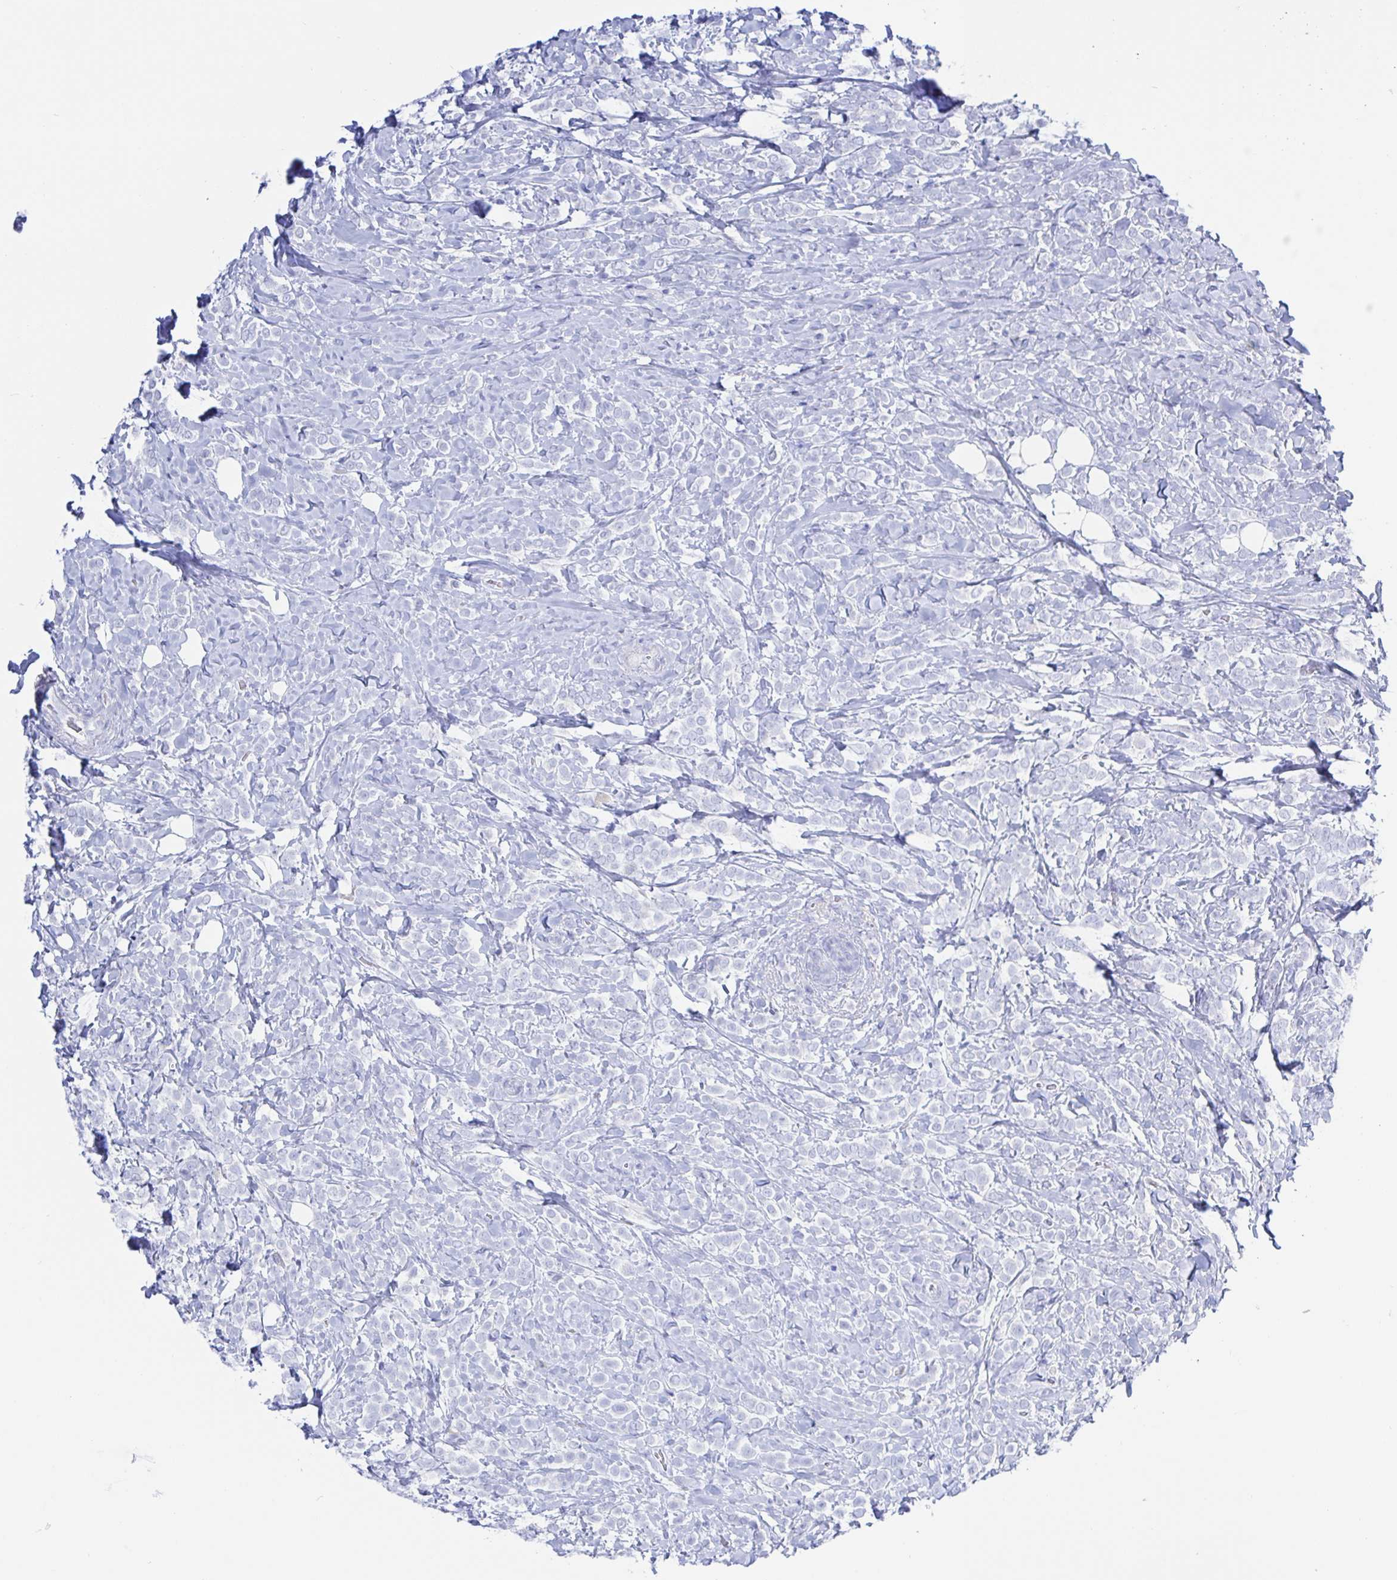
{"staining": {"intensity": "negative", "quantity": "none", "location": "none"}, "tissue": "breast cancer", "cell_type": "Tumor cells", "image_type": "cancer", "snomed": [{"axis": "morphology", "description": "Lobular carcinoma"}, {"axis": "topography", "description": "Breast"}], "caption": "The micrograph displays no significant positivity in tumor cells of breast lobular carcinoma.", "gene": "KCNH6", "patient": {"sex": "female", "age": 49}}